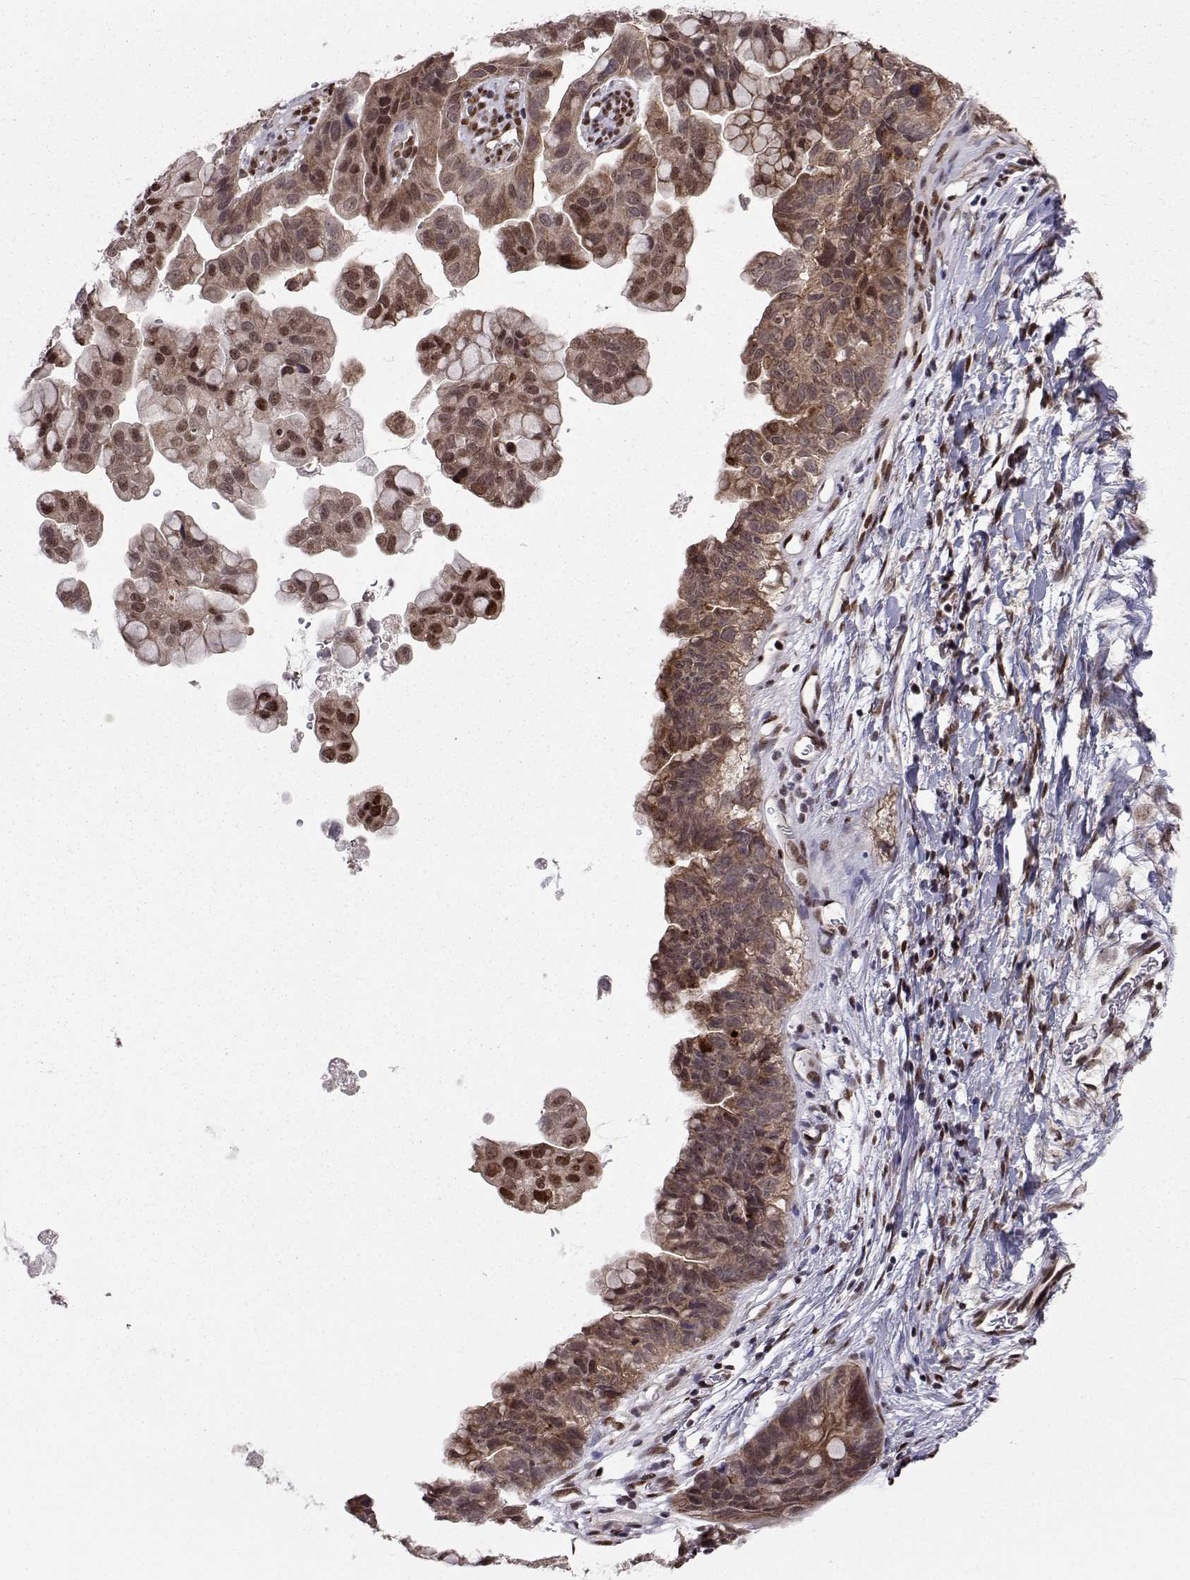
{"staining": {"intensity": "strong", "quantity": "25%-75%", "location": "cytoplasmic/membranous,nuclear"}, "tissue": "ovarian cancer", "cell_type": "Tumor cells", "image_type": "cancer", "snomed": [{"axis": "morphology", "description": "Cystadenocarcinoma, mucinous, NOS"}, {"axis": "topography", "description": "Ovary"}], "caption": "IHC micrograph of neoplastic tissue: mucinous cystadenocarcinoma (ovarian) stained using immunohistochemistry (IHC) demonstrates high levels of strong protein expression localized specifically in the cytoplasmic/membranous and nuclear of tumor cells, appearing as a cytoplasmic/membranous and nuclear brown color.", "gene": "PKN2", "patient": {"sex": "female", "age": 76}}